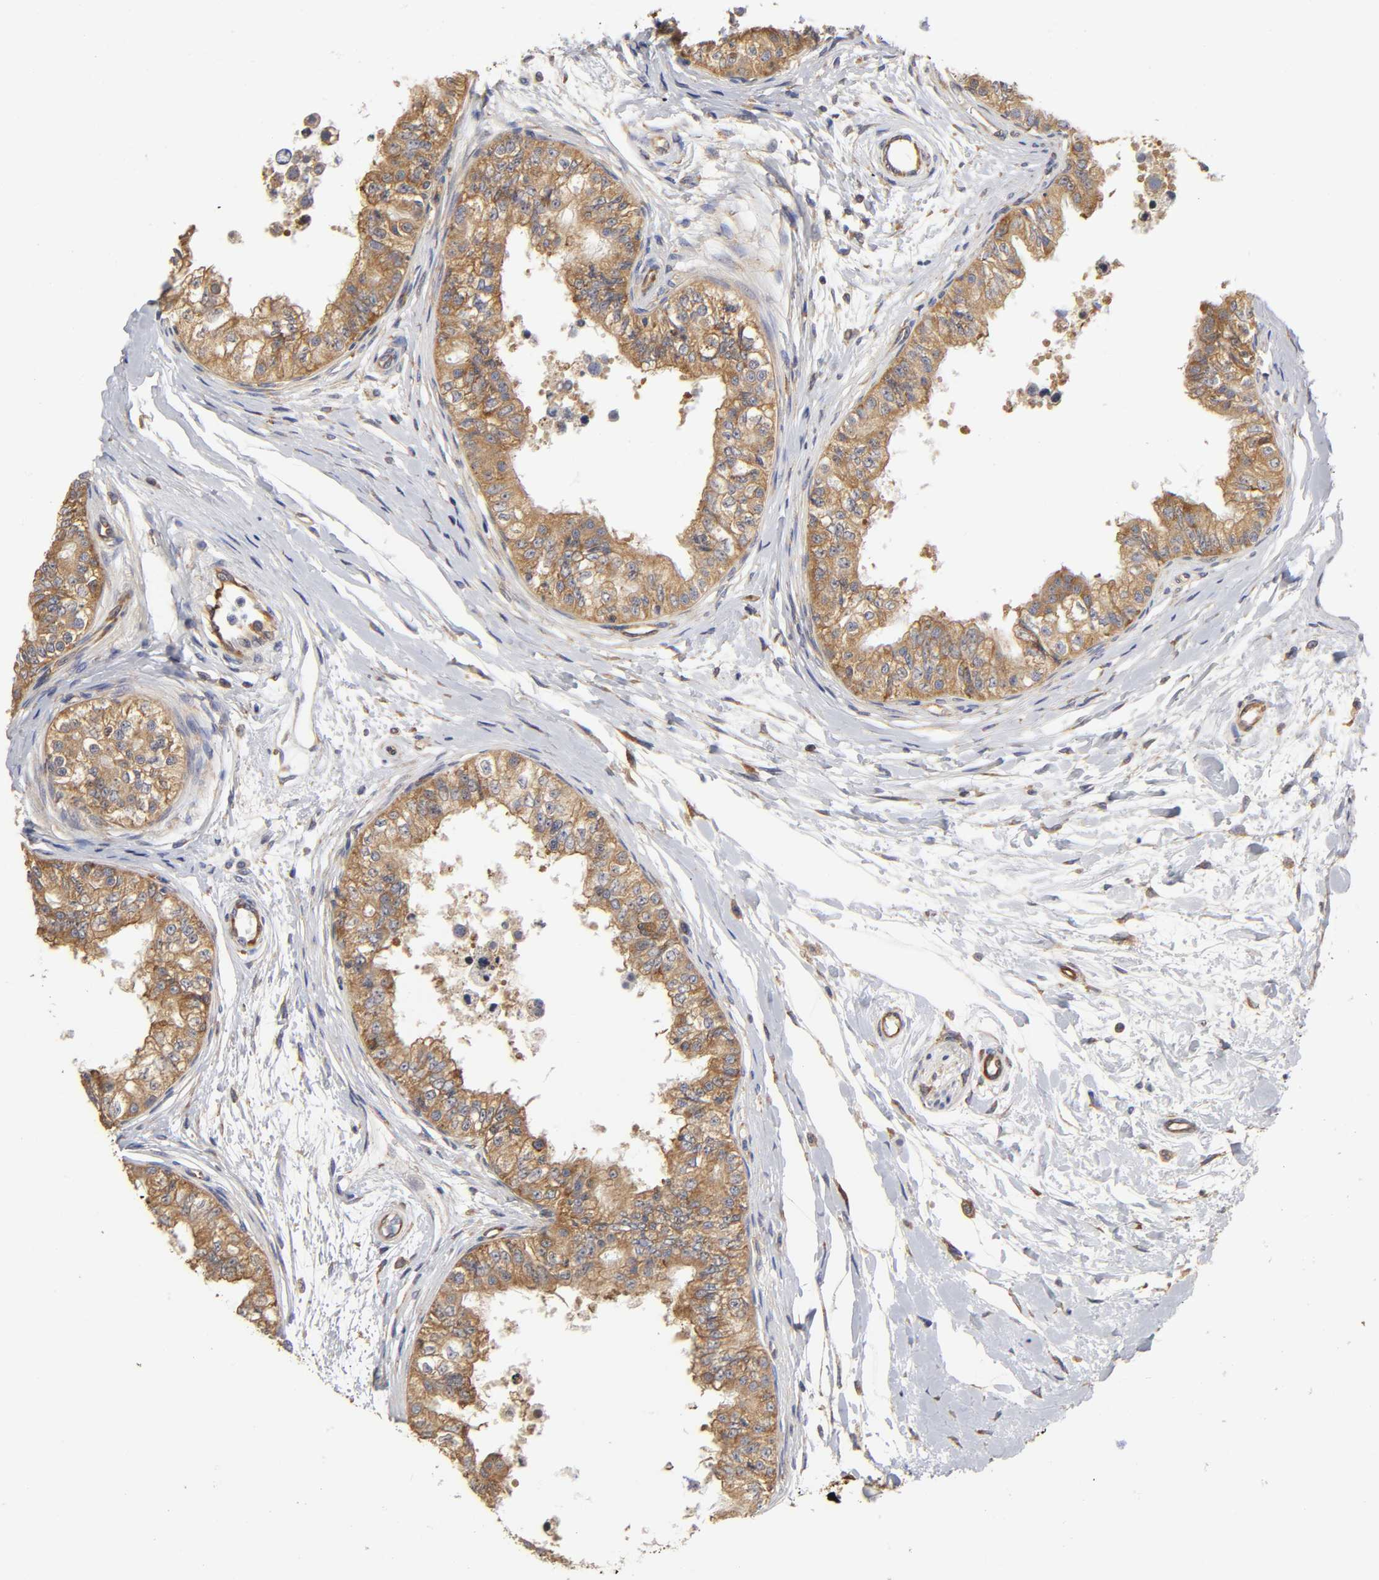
{"staining": {"intensity": "moderate", "quantity": ">75%", "location": "cytoplasmic/membranous"}, "tissue": "epididymis", "cell_type": "Glandular cells", "image_type": "normal", "snomed": [{"axis": "morphology", "description": "Normal tissue, NOS"}, {"axis": "morphology", "description": "Adenocarcinoma, metastatic, NOS"}, {"axis": "topography", "description": "Testis"}, {"axis": "topography", "description": "Epididymis"}], "caption": "Epididymis stained with a brown dye displays moderate cytoplasmic/membranous positive expression in about >75% of glandular cells.", "gene": "RPL14", "patient": {"sex": "male", "age": 26}}